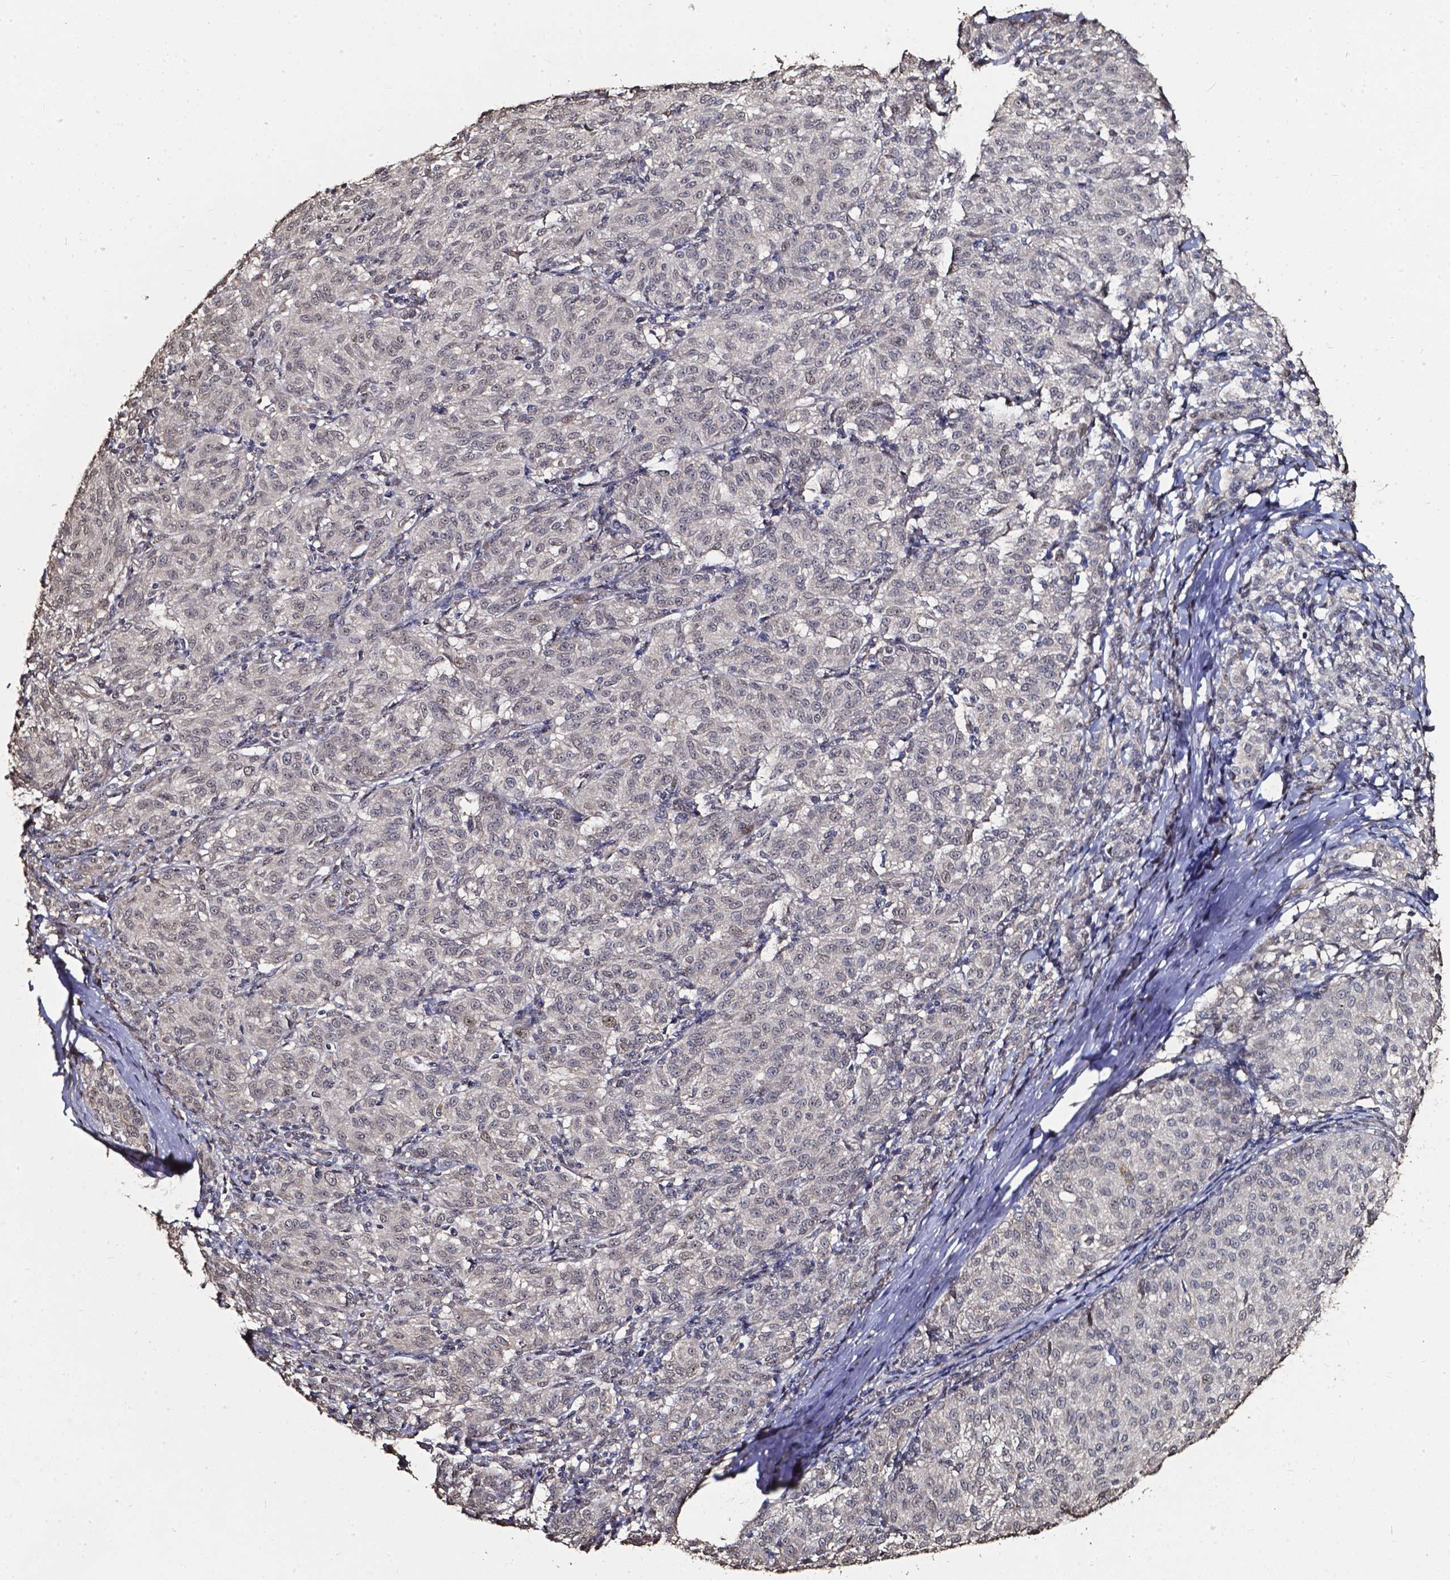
{"staining": {"intensity": "negative", "quantity": "none", "location": "none"}, "tissue": "melanoma", "cell_type": "Tumor cells", "image_type": "cancer", "snomed": [{"axis": "morphology", "description": "Malignant melanoma, NOS"}, {"axis": "topography", "description": "Skin"}], "caption": "Tumor cells are negative for protein expression in human malignant melanoma.", "gene": "GLRA2", "patient": {"sex": "female", "age": 72}}